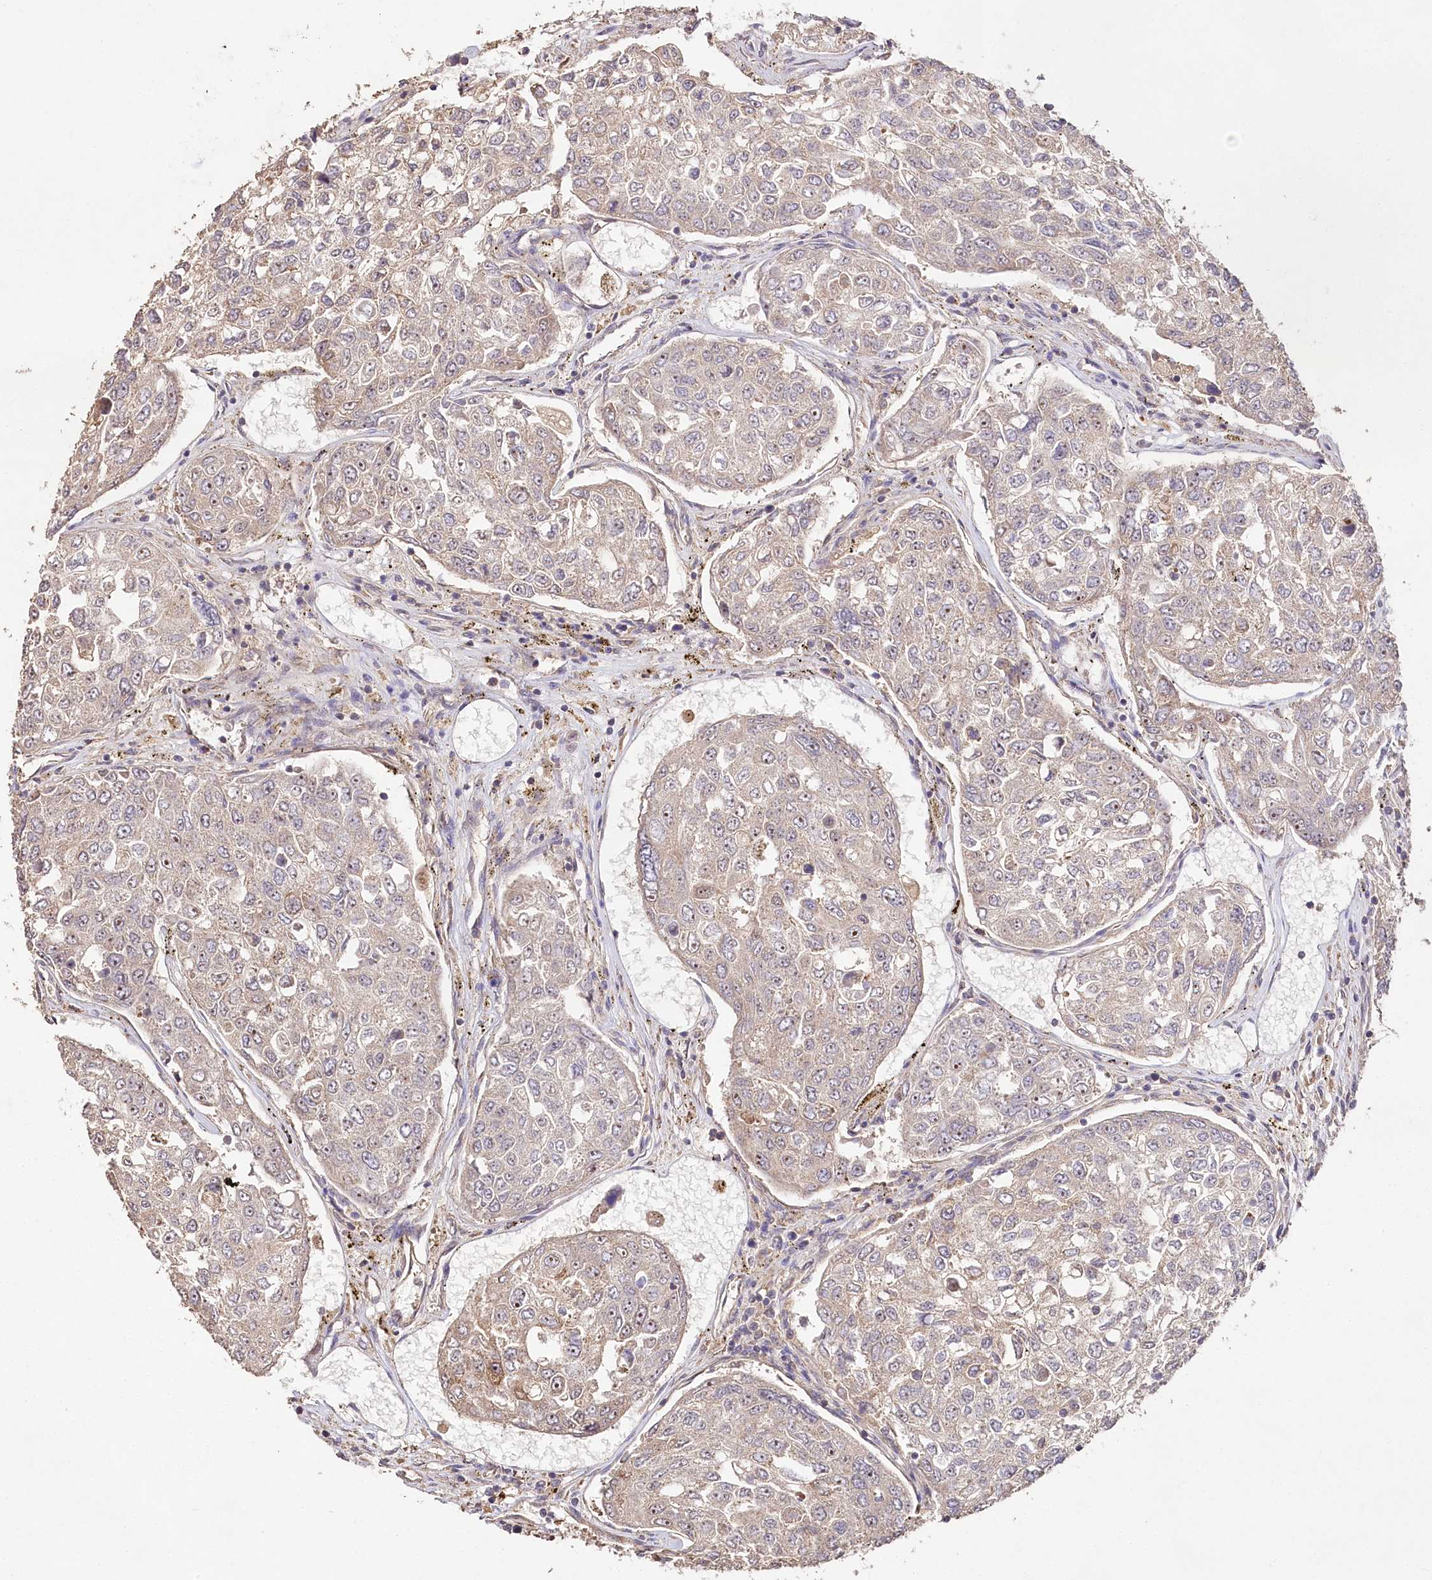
{"staining": {"intensity": "weak", "quantity": "<25%", "location": "cytoplasmic/membranous"}, "tissue": "urothelial cancer", "cell_type": "Tumor cells", "image_type": "cancer", "snomed": [{"axis": "morphology", "description": "Urothelial carcinoma, High grade"}, {"axis": "topography", "description": "Lymph node"}, {"axis": "topography", "description": "Urinary bladder"}], "caption": "Human urothelial cancer stained for a protein using immunohistochemistry (IHC) reveals no staining in tumor cells.", "gene": "DMXL1", "patient": {"sex": "male", "age": 51}}